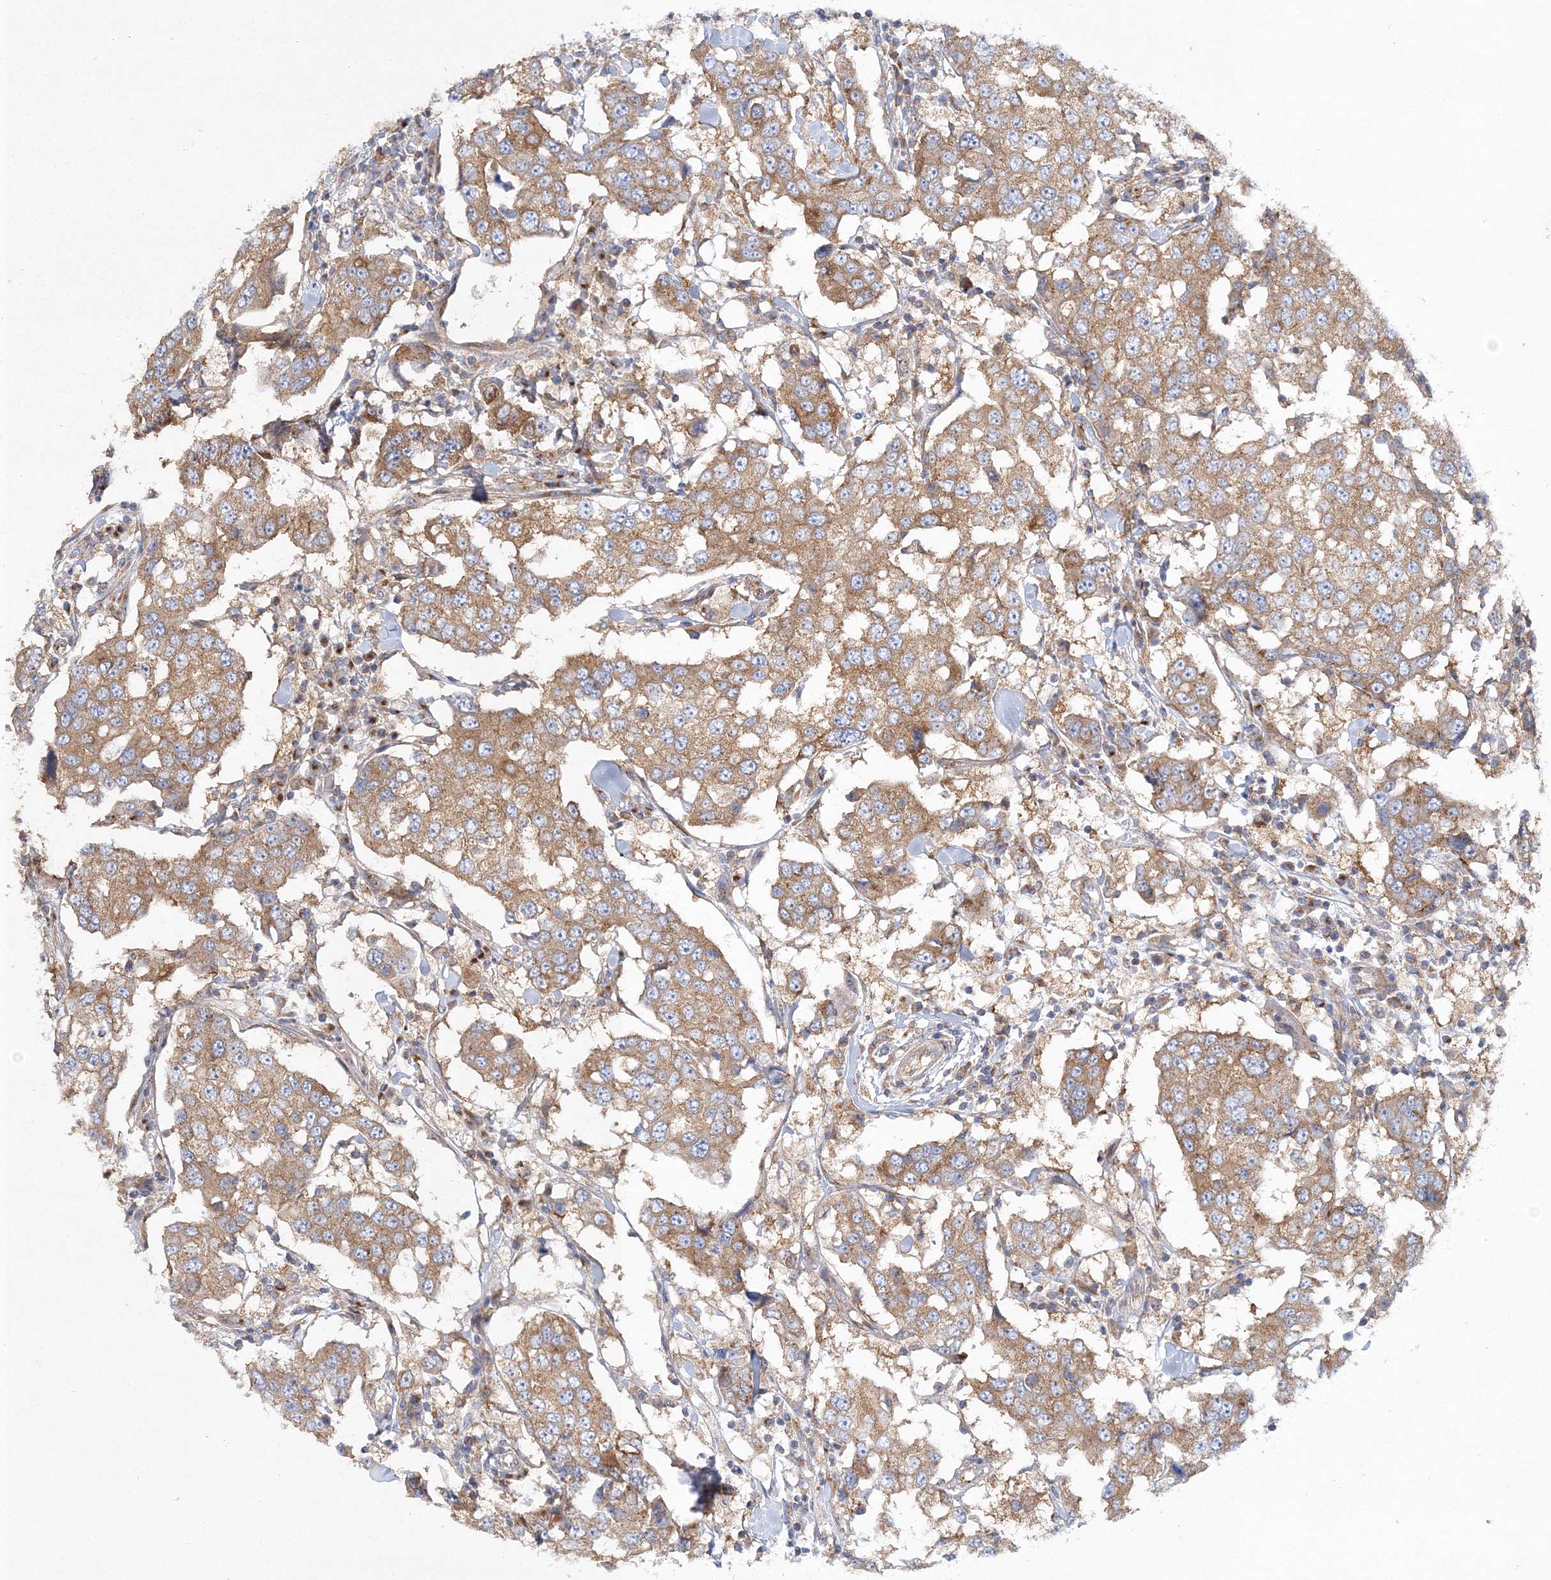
{"staining": {"intensity": "moderate", "quantity": ">75%", "location": "cytoplasmic/membranous"}, "tissue": "breast cancer", "cell_type": "Tumor cells", "image_type": "cancer", "snomed": [{"axis": "morphology", "description": "Duct carcinoma"}, {"axis": "topography", "description": "Breast"}], "caption": "Protein staining of breast cancer tissue exhibits moderate cytoplasmic/membranous positivity in approximately >75% of tumor cells. (brown staining indicates protein expression, while blue staining denotes nuclei).", "gene": "SEC23IP", "patient": {"sex": "female", "age": 27}}